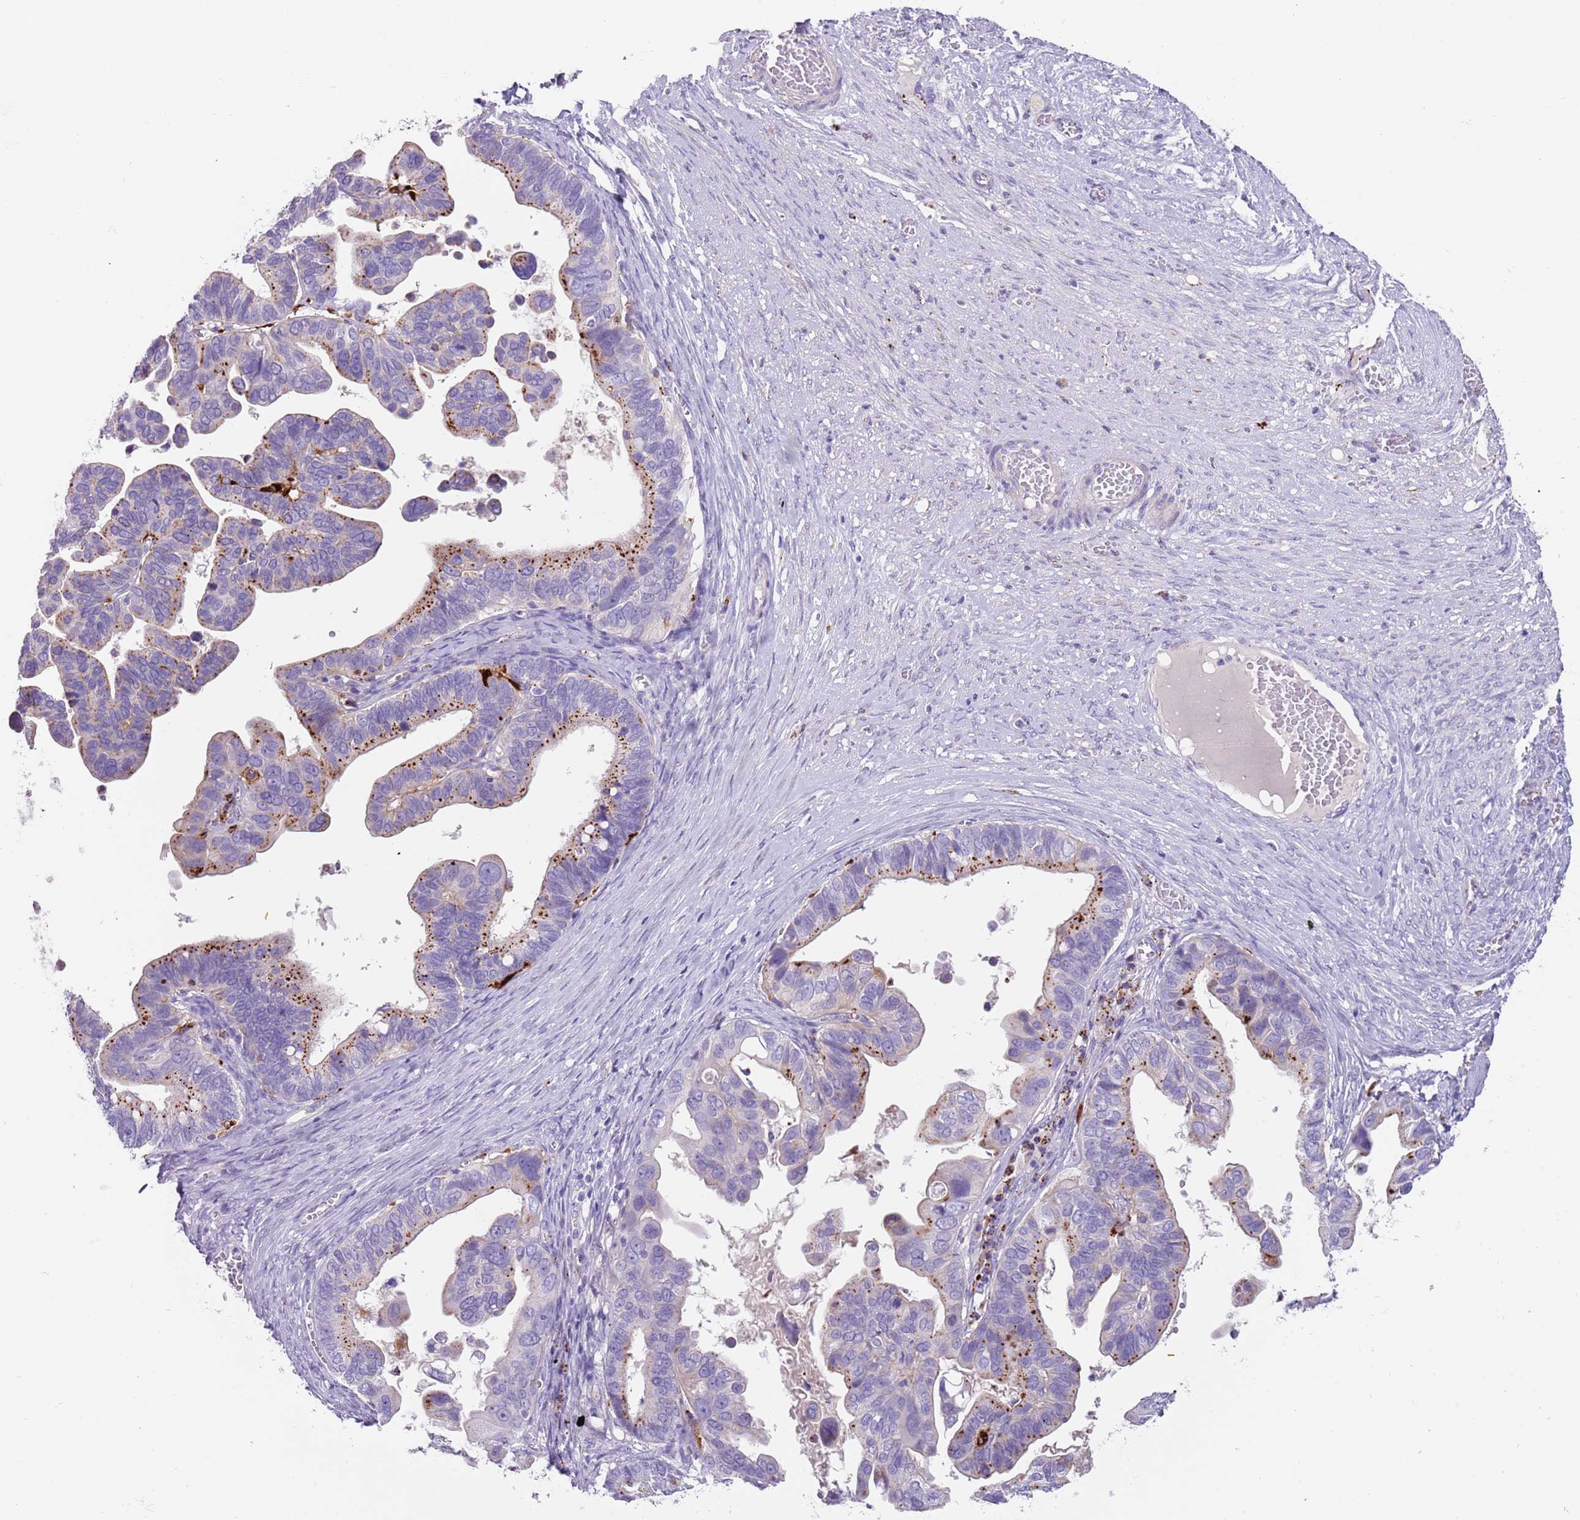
{"staining": {"intensity": "strong", "quantity": "25%-75%", "location": "cytoplasmic/membranous"}, "tissue": "ovarian cancer", "cell_type": "Tumor cells", "image_type": "cancer", "snomed": [{"axis": "morphology", "description": "Cystadenocarcinoma, serous, NOS"}, {"axis": "topography", "description": "Ovary"}], "caption": "Immunohistochemical staining of ovarian cancer reveals high levels of strong cytoplasmic/membranous protein staining in about 25%-75% of tumor cells. (Brightfield microscopy of DAB IHC at high magnification).", "gene": "LRRN3", "patient": {"sex": "female", "age": 56}}